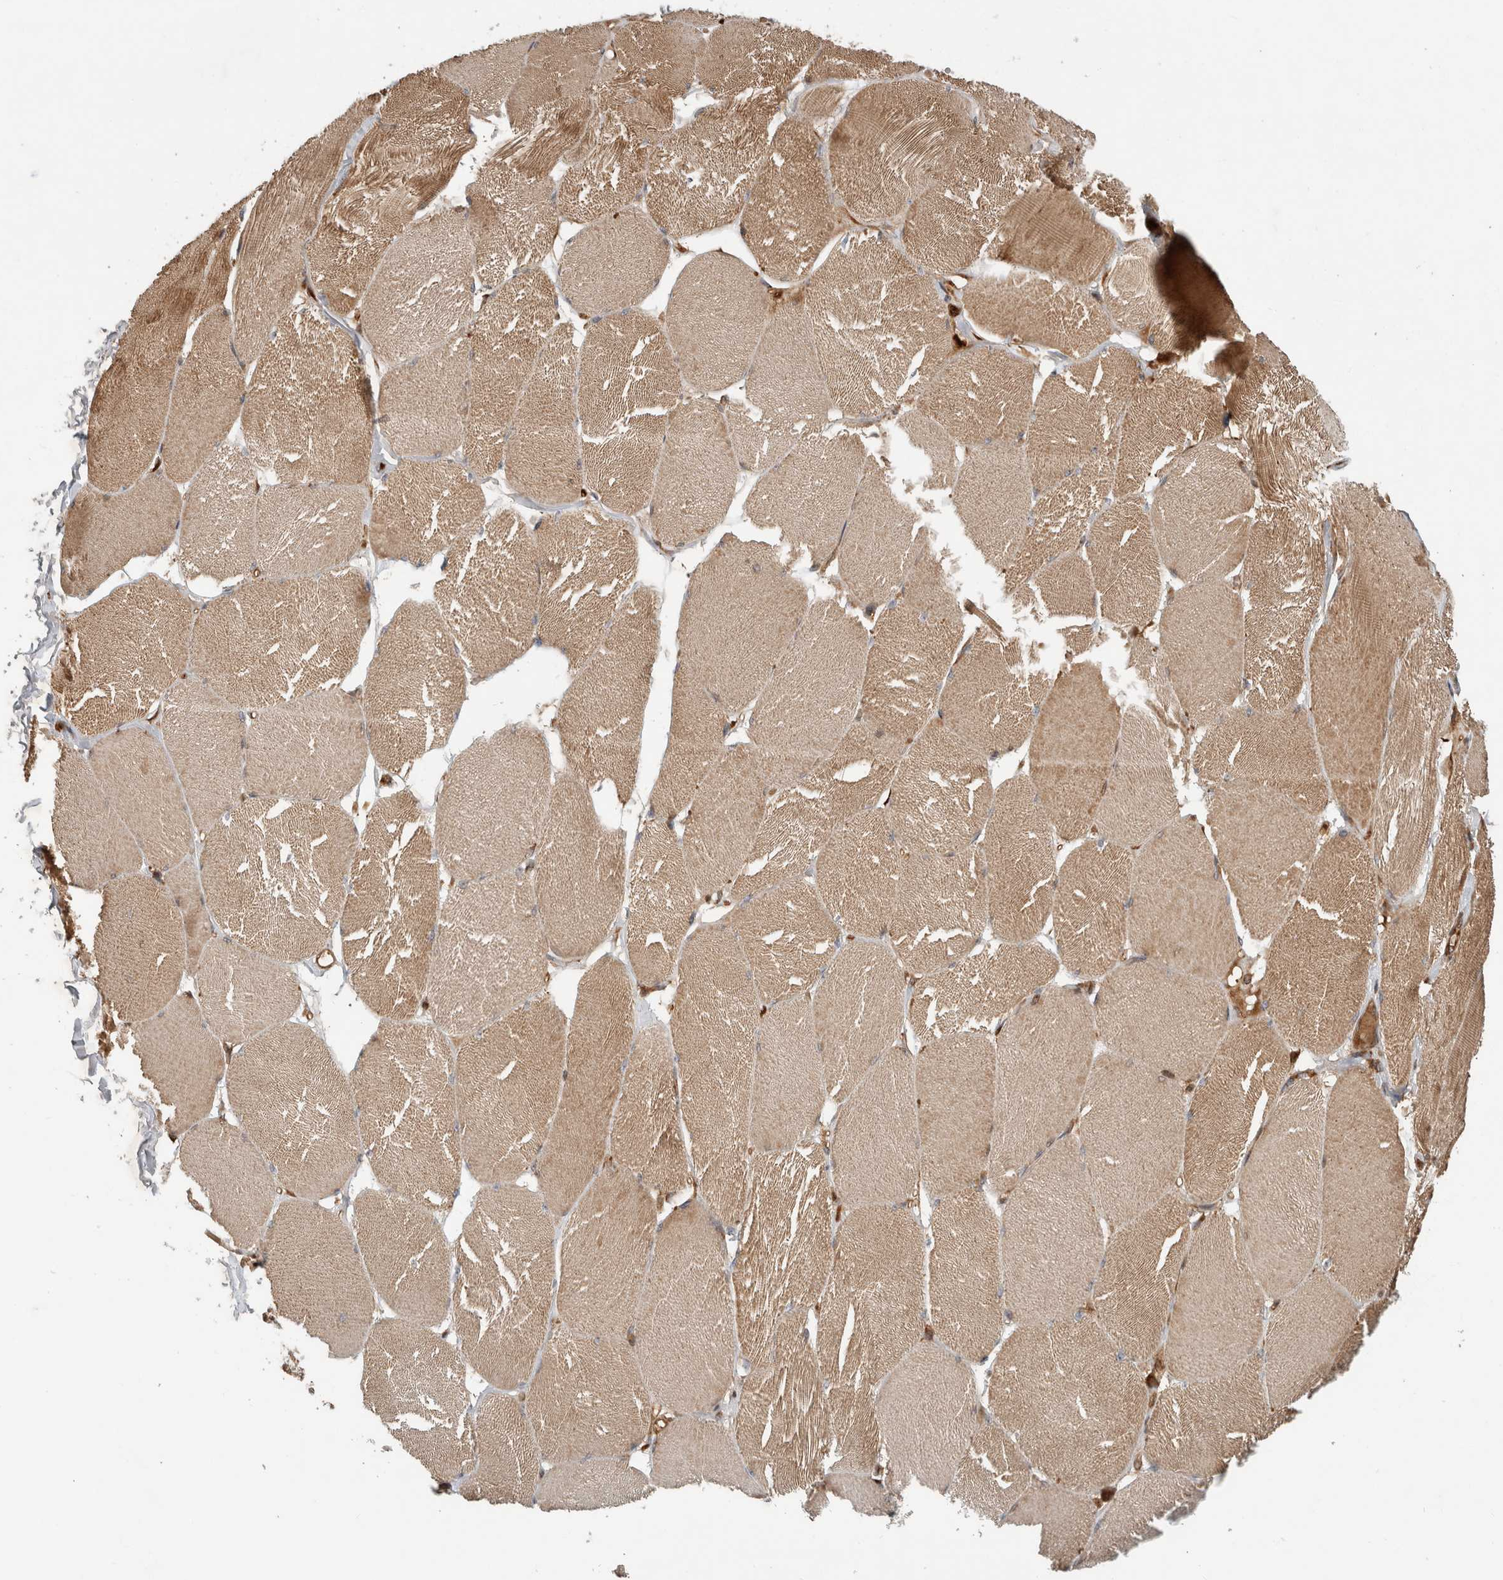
{"staining": {"intensity": "moderate", "quantity": ">75%", "location": "cytoplasmic/membranous"}, "tissue": "skeletal muscle", "cell_type": "Myocytes", "image_type": "normal", "snomed": [{"axis": "morphology", "description": "Normal tissue, NOS"}, {"axis": "topography", "description": "Skin"}, {"axis": "topography", "description": "Skeletal muscle"}], "caption": "Myocytes demonstrate moderate cytoplasmic/membranous staining in about >75% of cells in normal skeletal muscle.", "gene": "TUBD1", "patient": {"sex": "male", "age": 83}}